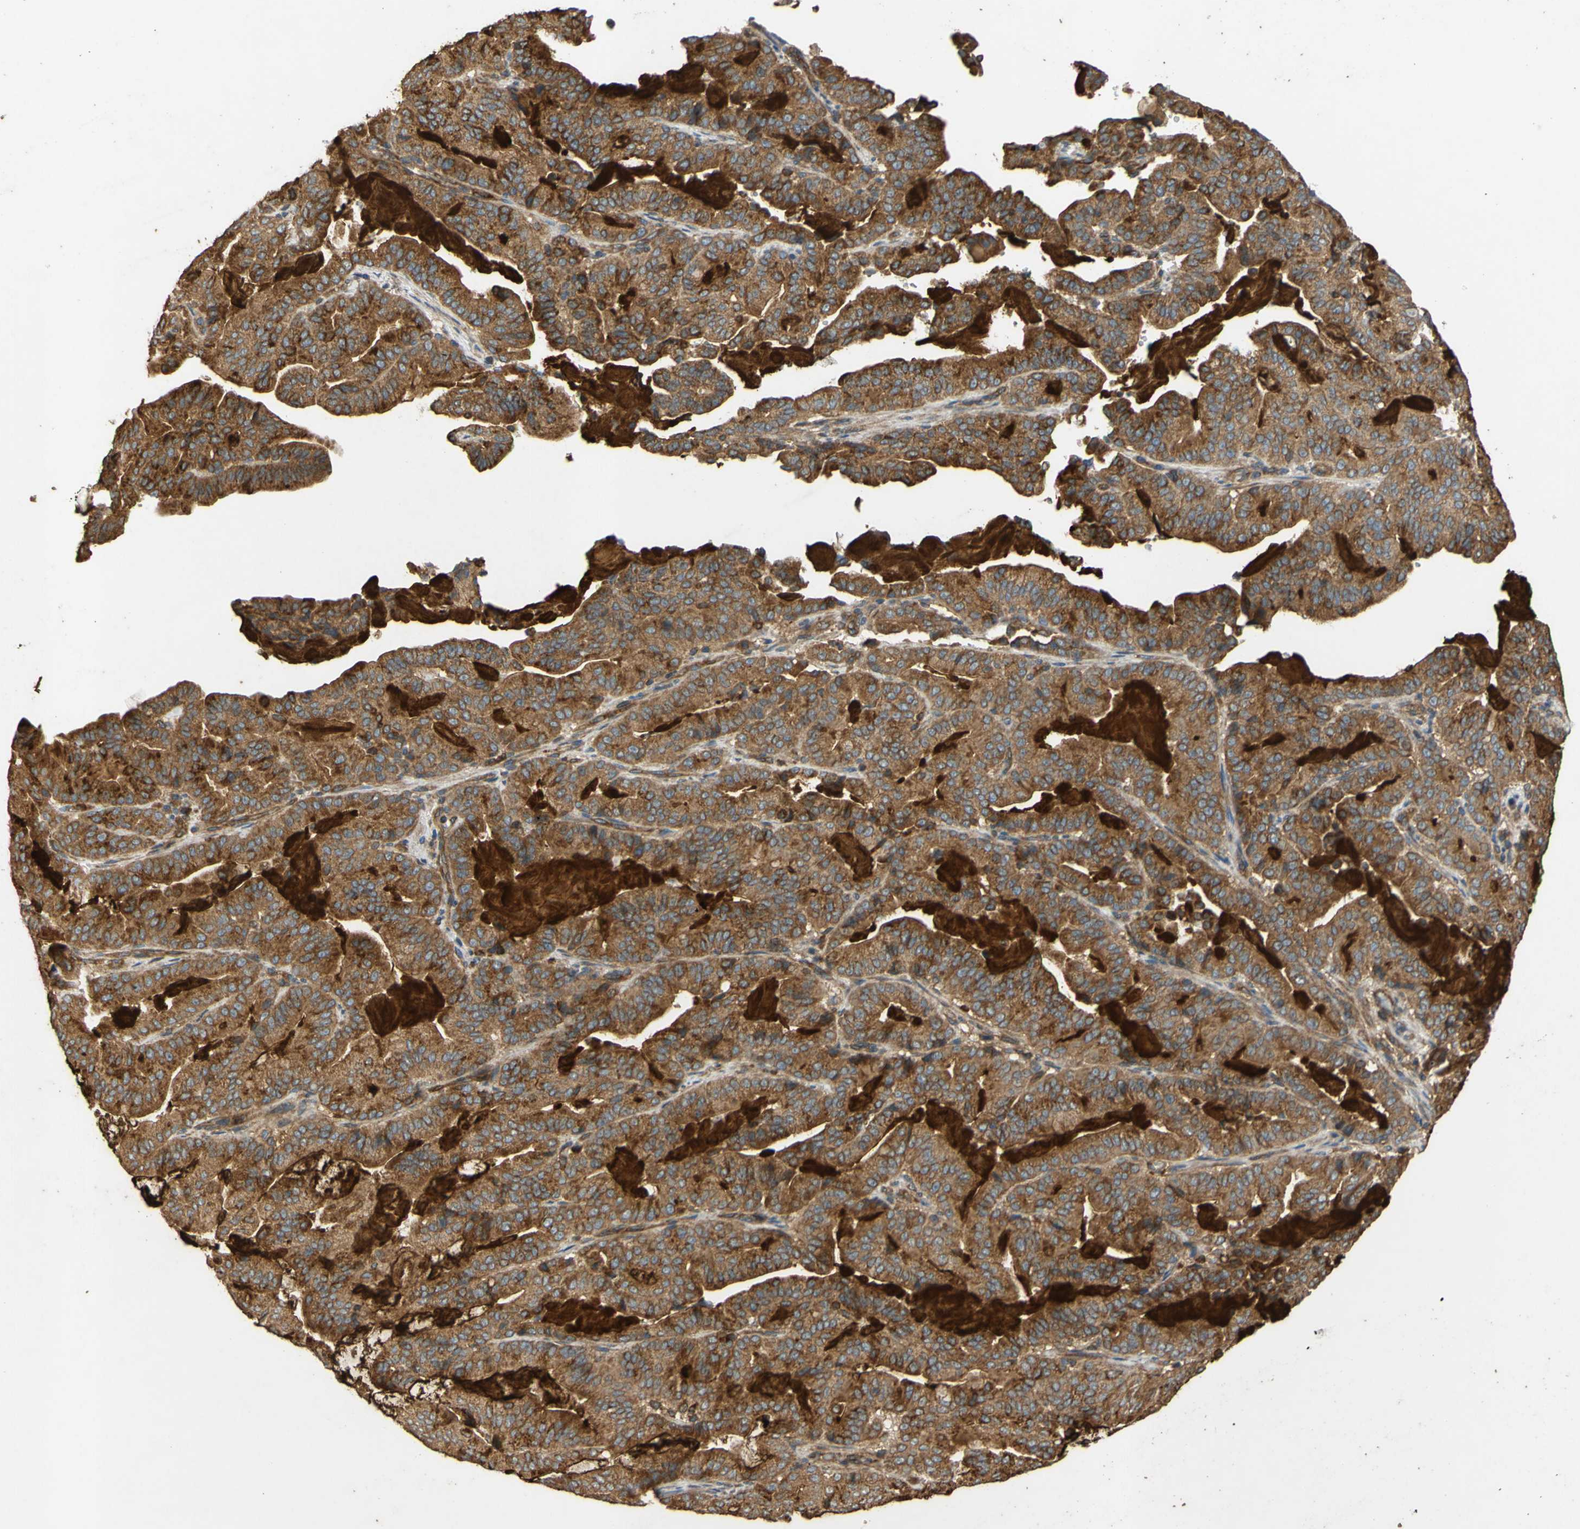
{"staining": {"intensity": "strong", "quantity": ">75%", "location": "cytoplasmic/membranous"}, "tissue": "pancreatic cancer", "cell_type": "Tumor cells", "image_type": "cancer", "snomed": [{"axis": "morphology", "description": "Adenocarcinoma, NOS"}, {"axis": "topography", "description": "Pancreas"}], "caption": "Immunohistochemical staining of human pancreatic adenocarcinoma shows high levels of strong cytoplasmic/membranous expression in about >75% of tumor cells.", "gene": "CTTN", "patient": {"sex": "male", "age": 63}}